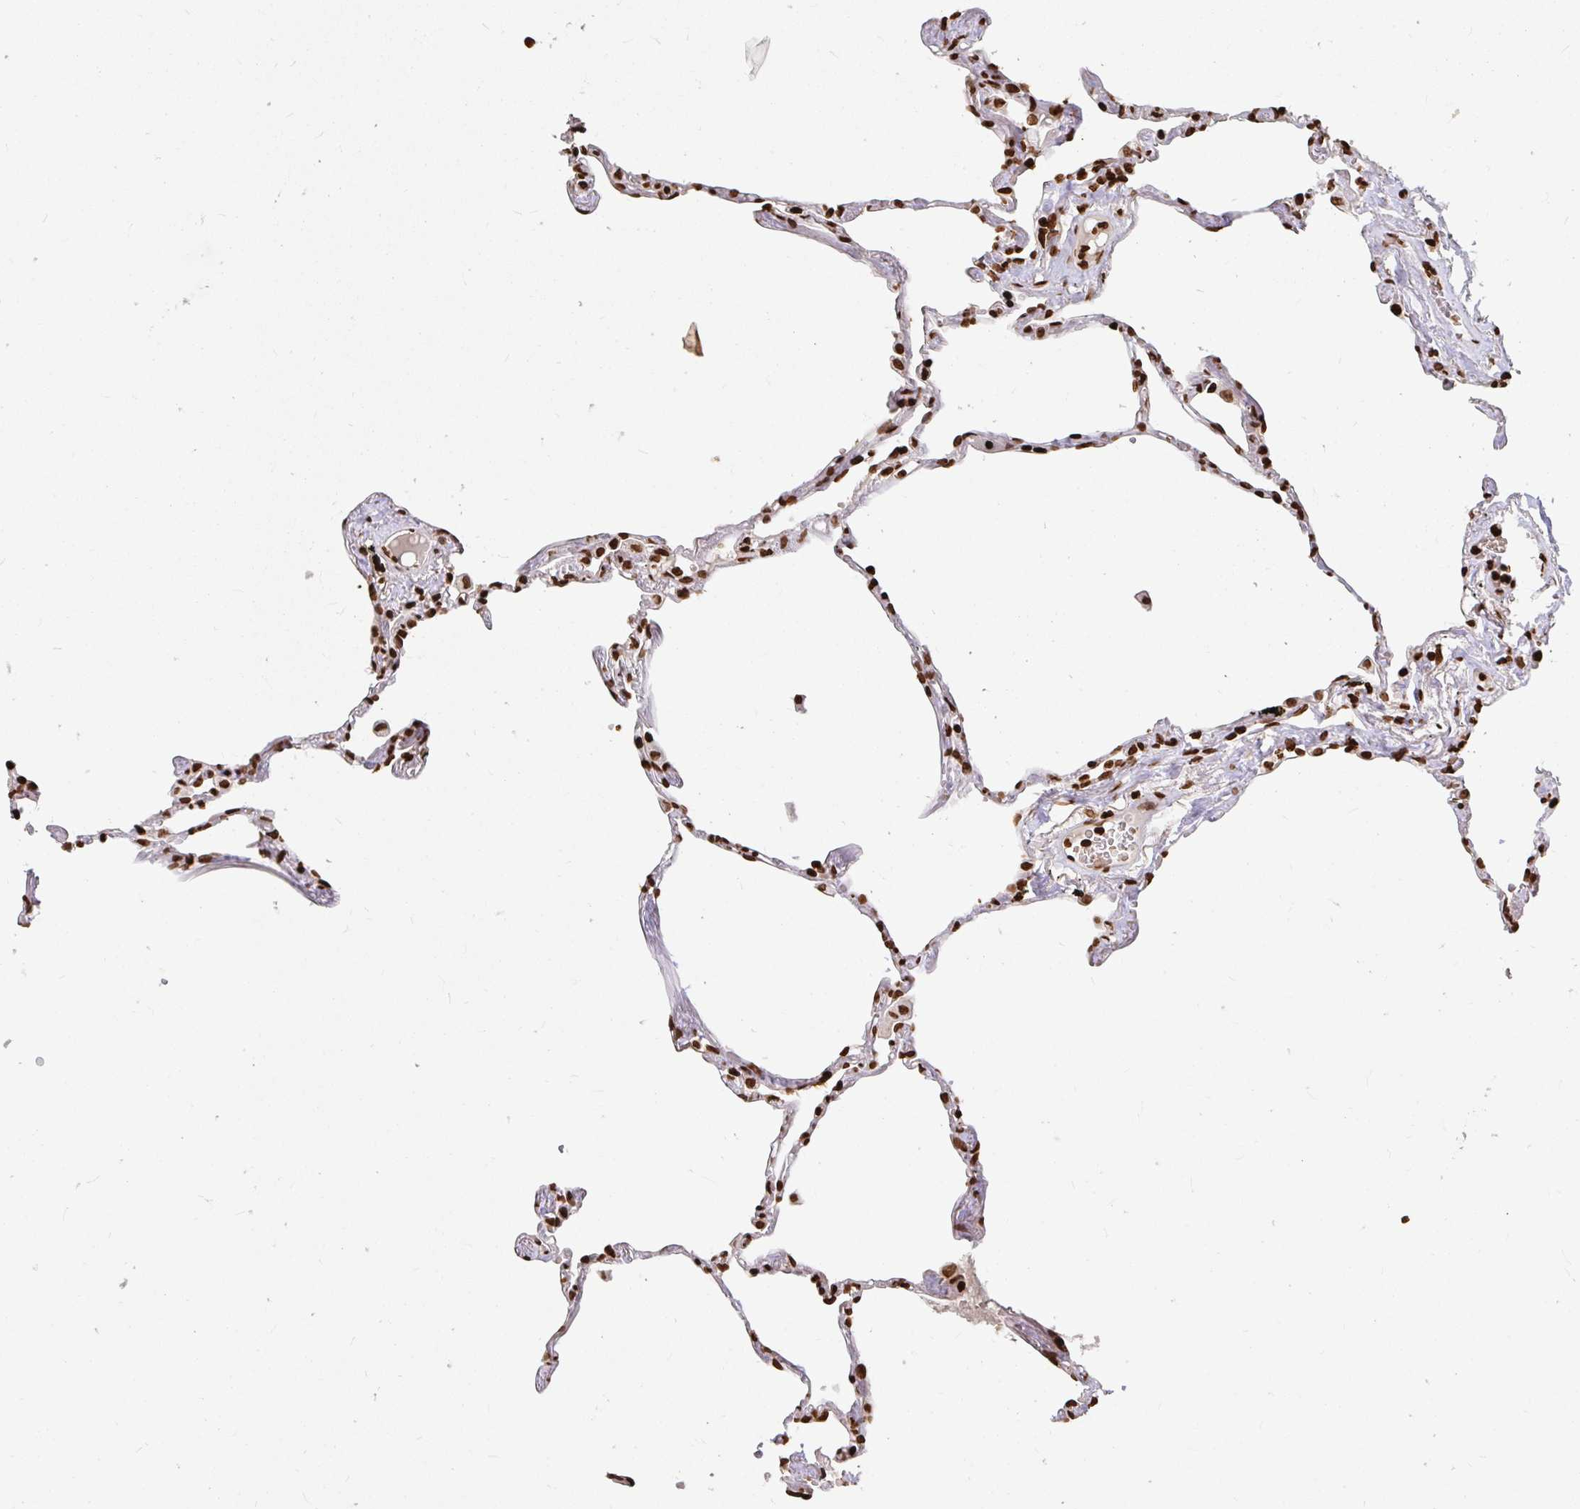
{"staining": {"intensity": "strong", "quantity": ">75%", "location": "nuclear"}, "tissue": "lung", "cell_type": "Alveolar cells", "image_type": "normal", "snomed": [{"axis": "morphology", "description": "Normal tissue, NOS"}, {"axis": "topography", "description": "Lung"}], "caption": "Brown immunohistochemical staining in normal lung displays strong nuclear staining in about >75% of alveolar cells.", "gene": "H2BC5", "patient": {"sex": "female", "age": 67}}